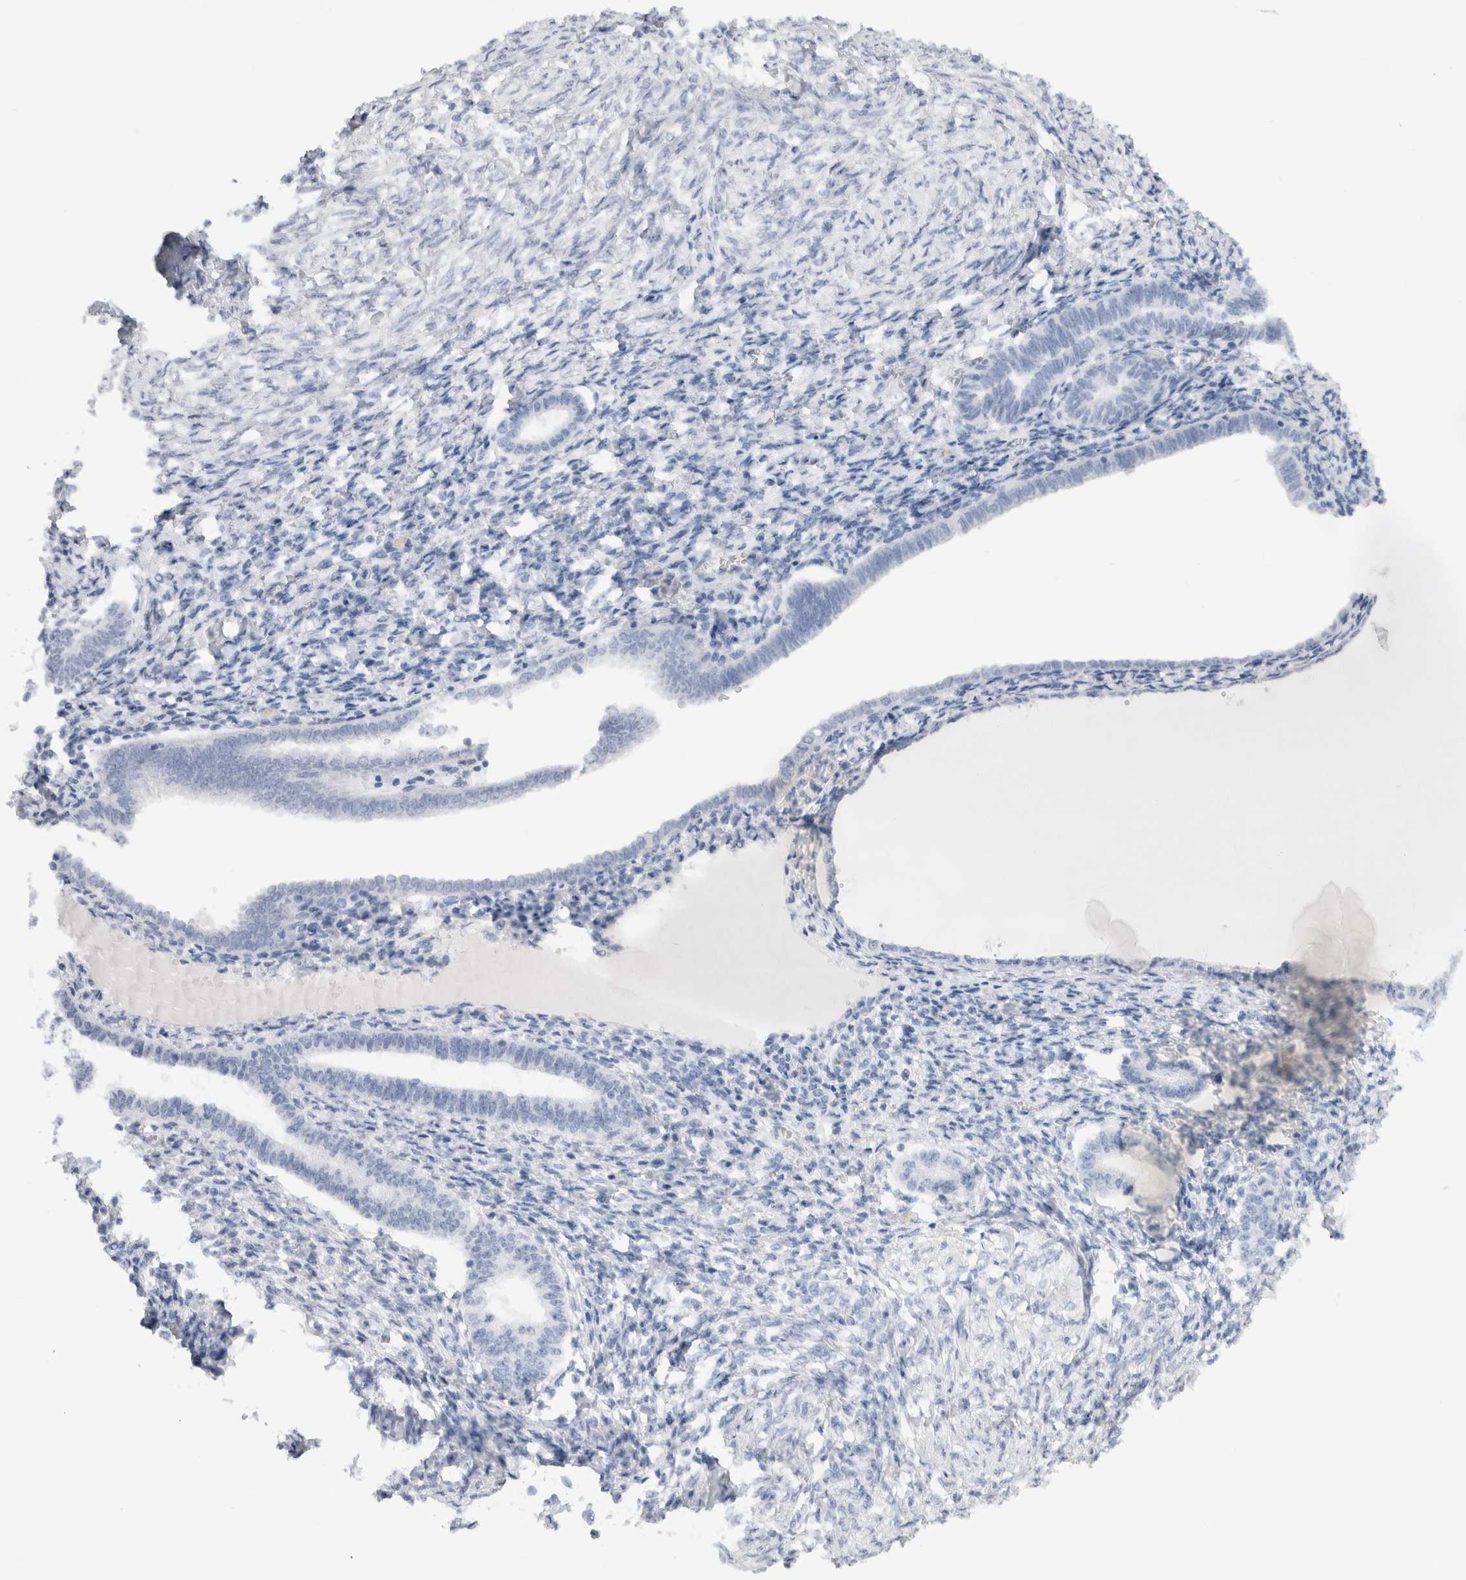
{"staining": {"intensity": "negative", "quantity": "none", "location": "none"}, "tissue": "endometrium", "cell_type": "Cells in endometrial stroma", "image_type": "normal", "snomed": [{"axis": "morphology", "description": "Normal tissue, NOS"}, {"axis": "topography", "description": "Endometrium"}], "caption": "IHC of normal human endometrium shows no staining in cells in endometrial stroma.", "gene": "C9orf50", "patient": {"sex": "female", "age": 77}}